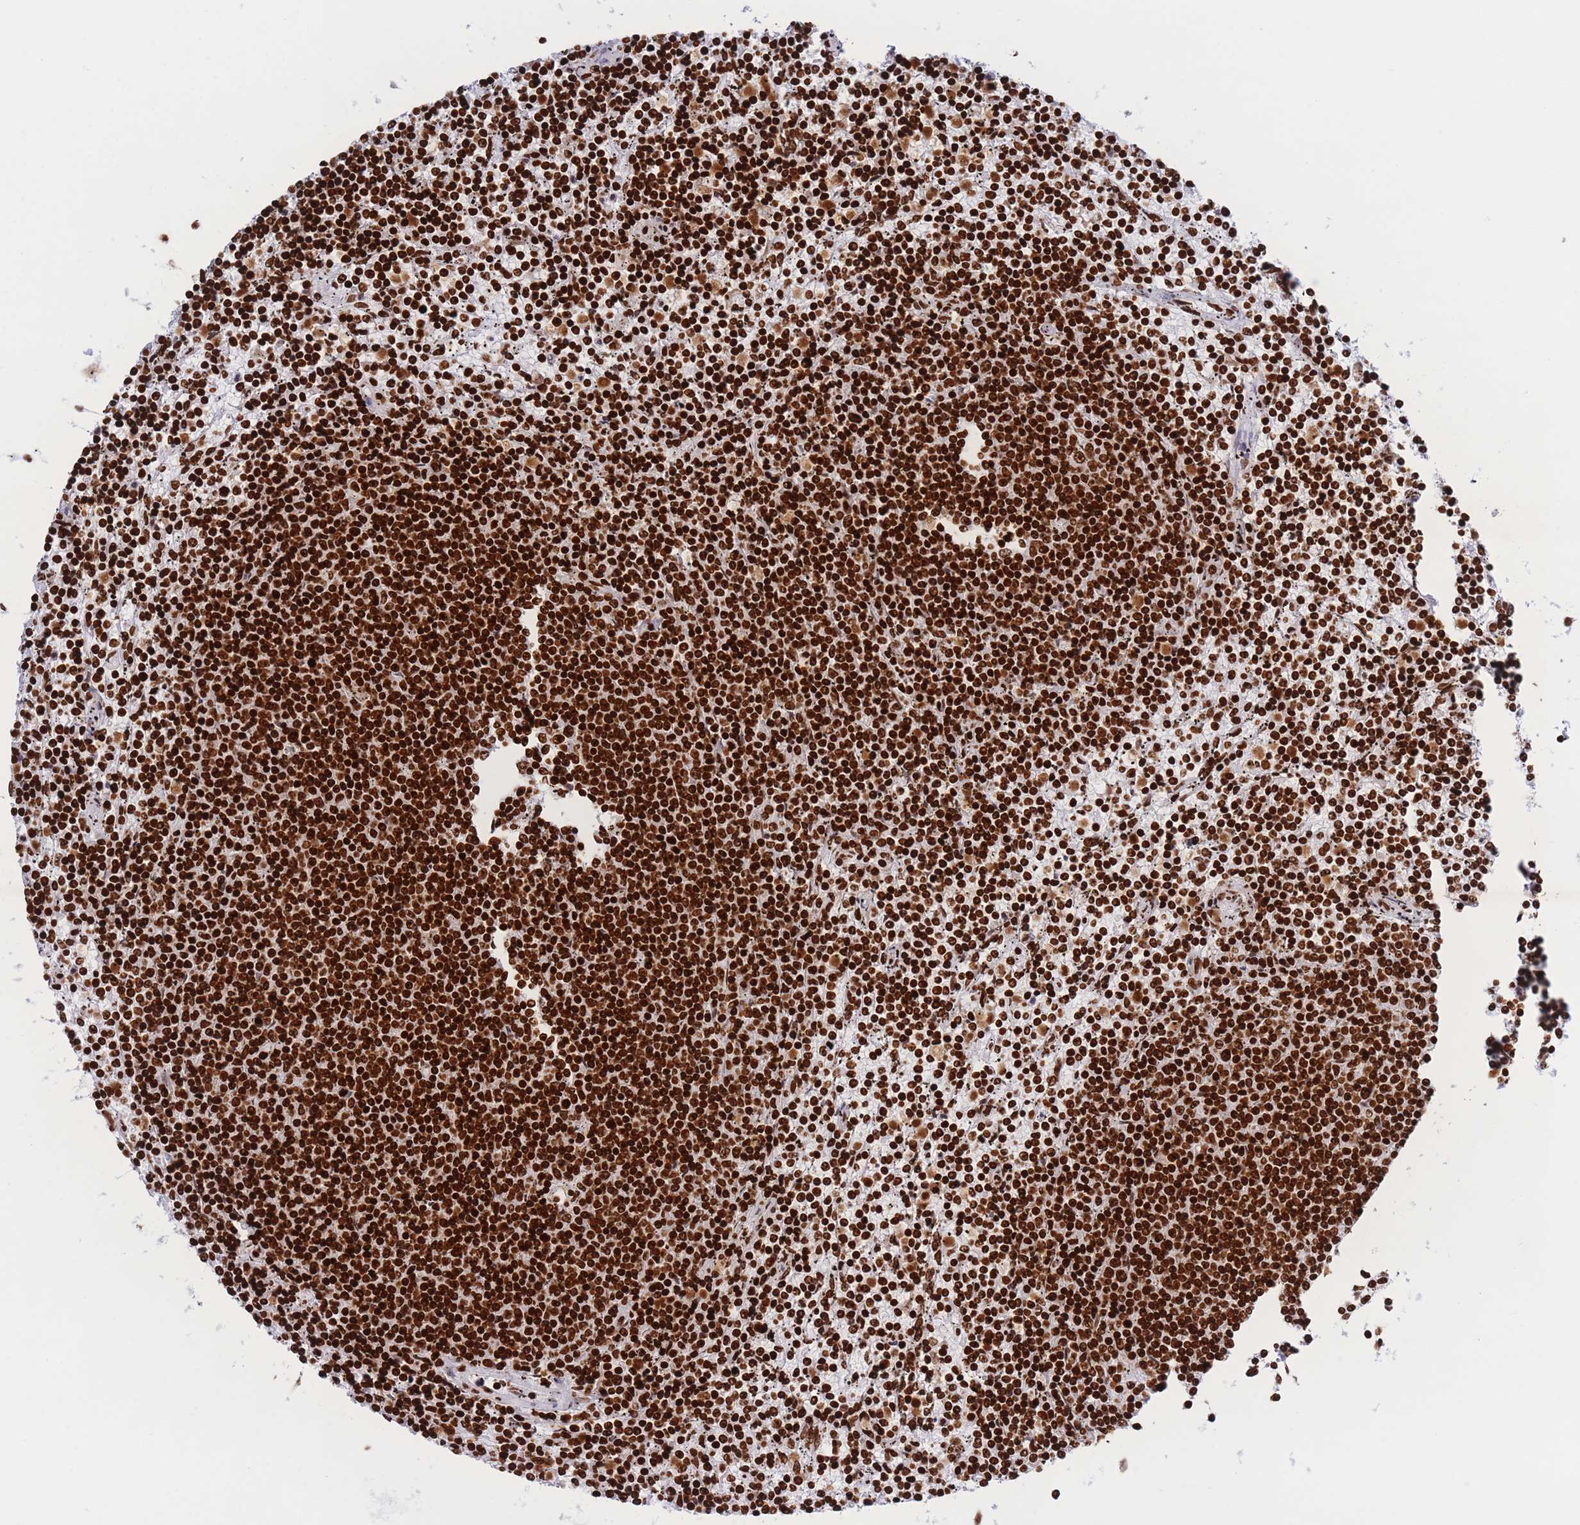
{"staining": {"intensity": "strong", "quantity": ">75%", "location": "nuclear"}, "tissue": "lymphoma", "cell_type": "Tumor cells", "image_type": "cancer", "snomed": [{"axis": "morphology", "description": "Malignant lymphoma, non-Hodgkin's type, Low grade"}, {"axis": "topography", "description": "Spleen"}], "caption": "A micrograph of malignant lymphoma, non-Hodgkin's type (low-grade) stained for a protein shows strong nuclear brown staining in tumor cells.", "gene": "H2BC11", "patient": {"sex": "female", "age": 50}}